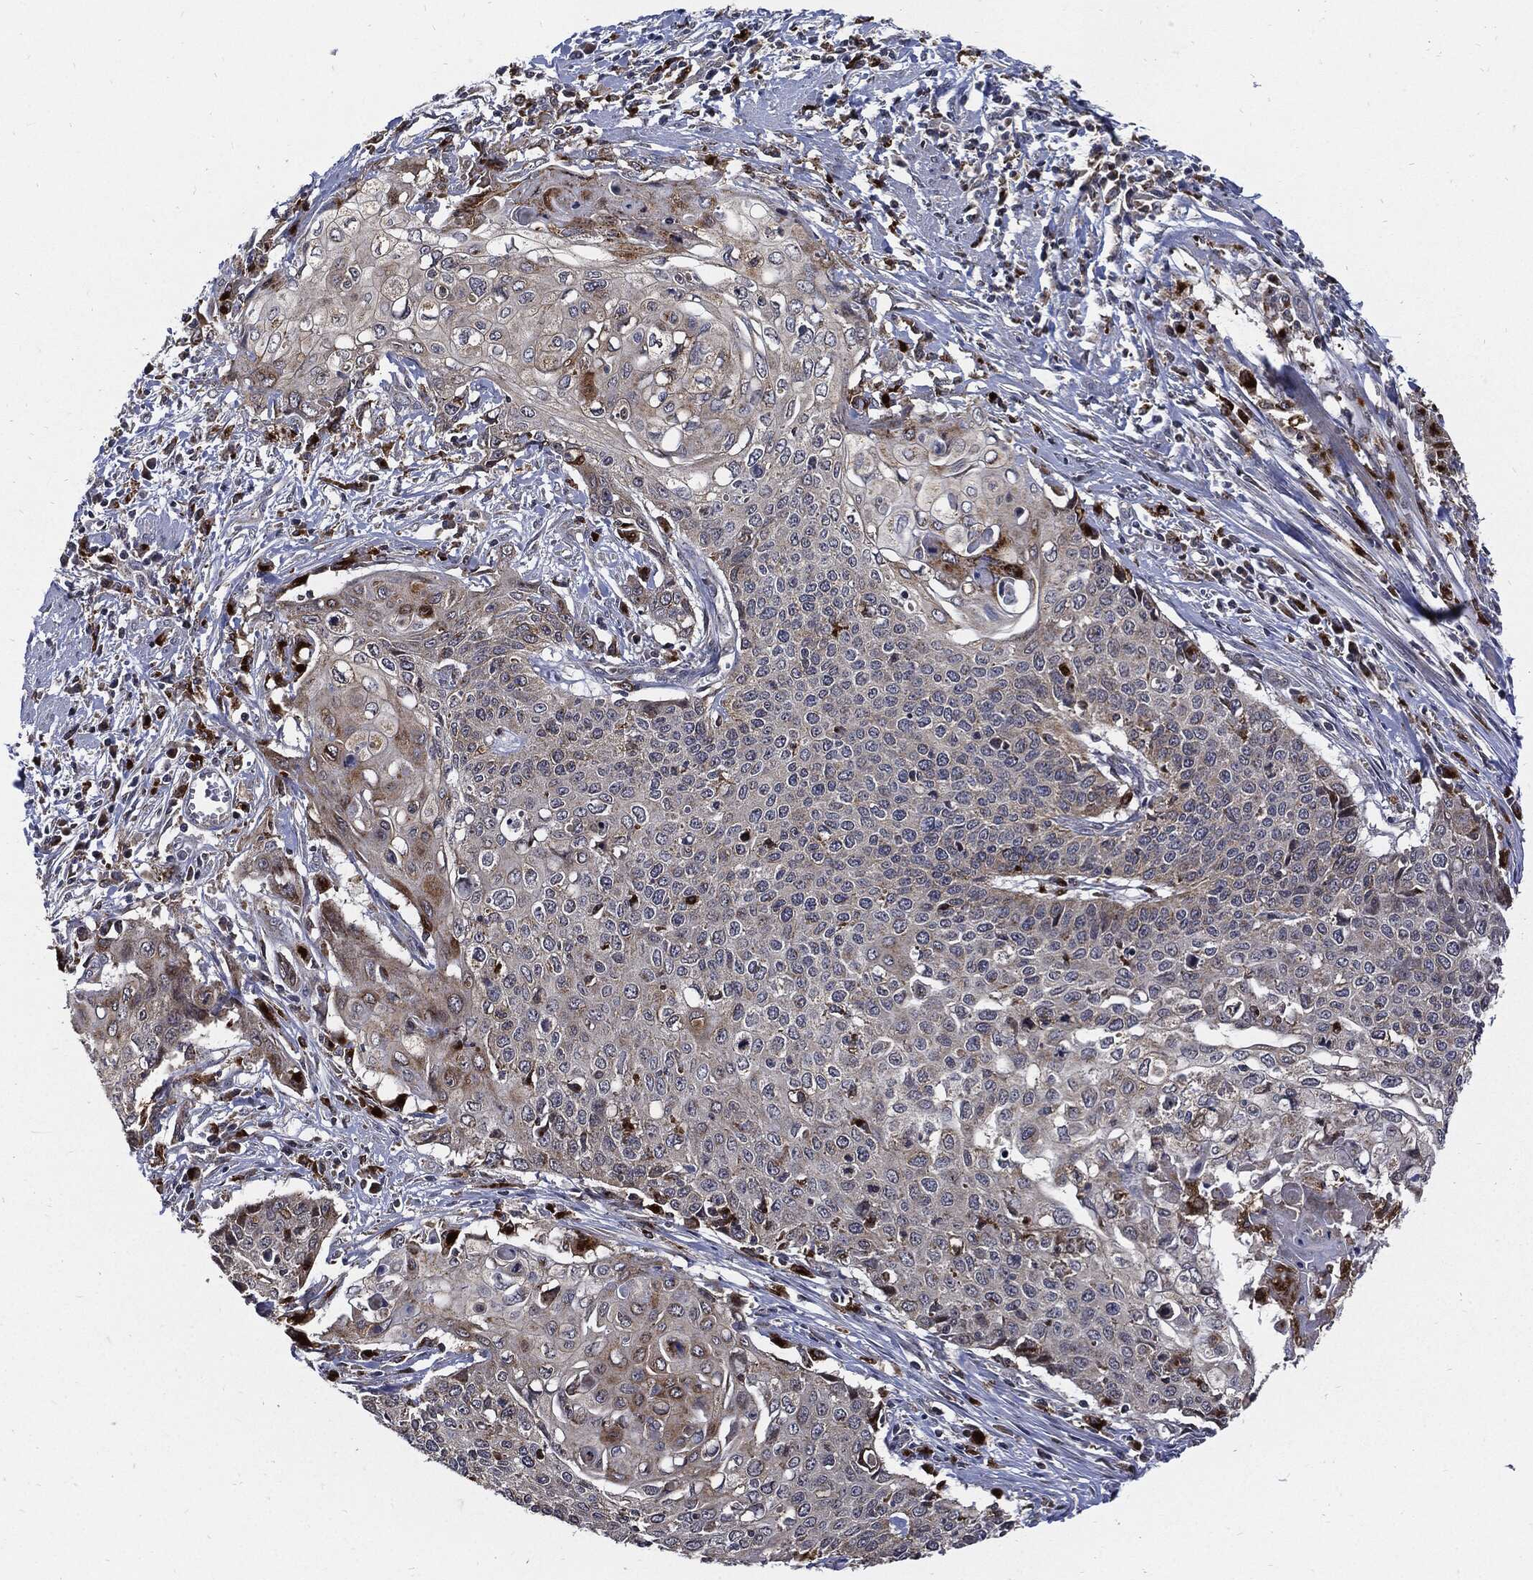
{"staining": {"intensity": "weak", "quantity": "<25%", "location": "cytoplasmic/membranous"}, "tissue": "cervical cancer", "cell_type": "Tumor cells", "image_type": "cancer", "snomed": [{"axis": "morphology", "description": "Squamous cell carcinoma, NOS"}, {"axis": "topography", "description": "Cervix"}], "caption": "Immunohistochemistry (IHC) of human cervical squamous cell carcinoma reveals no positivity in tumor cells.", "gene": "SLC31A2", "patient": {"sex": "female", "age": 39}}